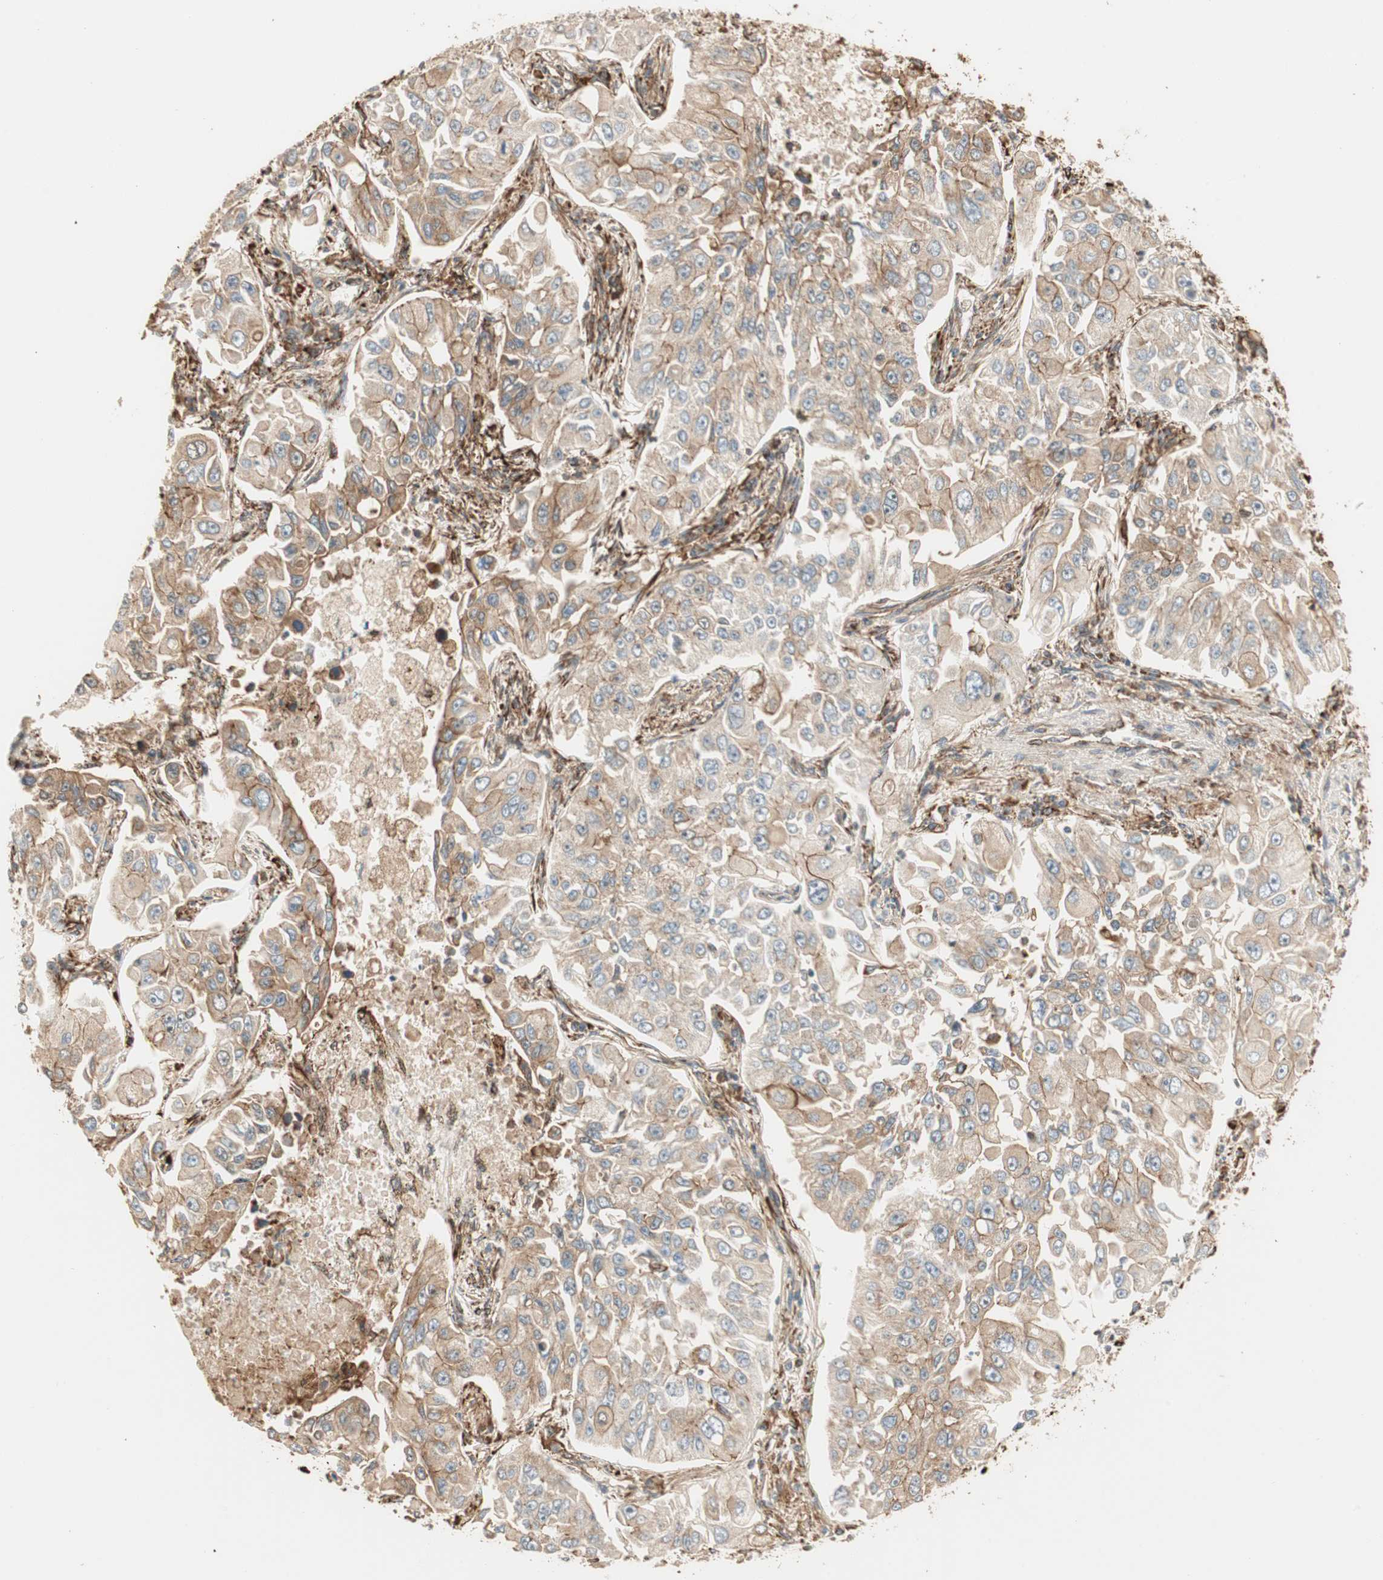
{"staining": {"intensity": "weak", "quantity": ">75%", "location": "cytoplasmic/membranous"}, "tissue": "lung cancer", "cell_type": "Tumor cells", "image_type": "cancer", "snomed": [{"axis": "morphology", "description": "Adenocarcinoma, NOS"}, {"axis": "topography", "description": "Lung"}], "caption": "A brown stain highlights weak cytoplasmic/membranous staining of a protein in lung cancer (adenocarcinoma) tumor cells.", "gene": "P4HA1", "patient": {"sex": "male", "age": 84}}